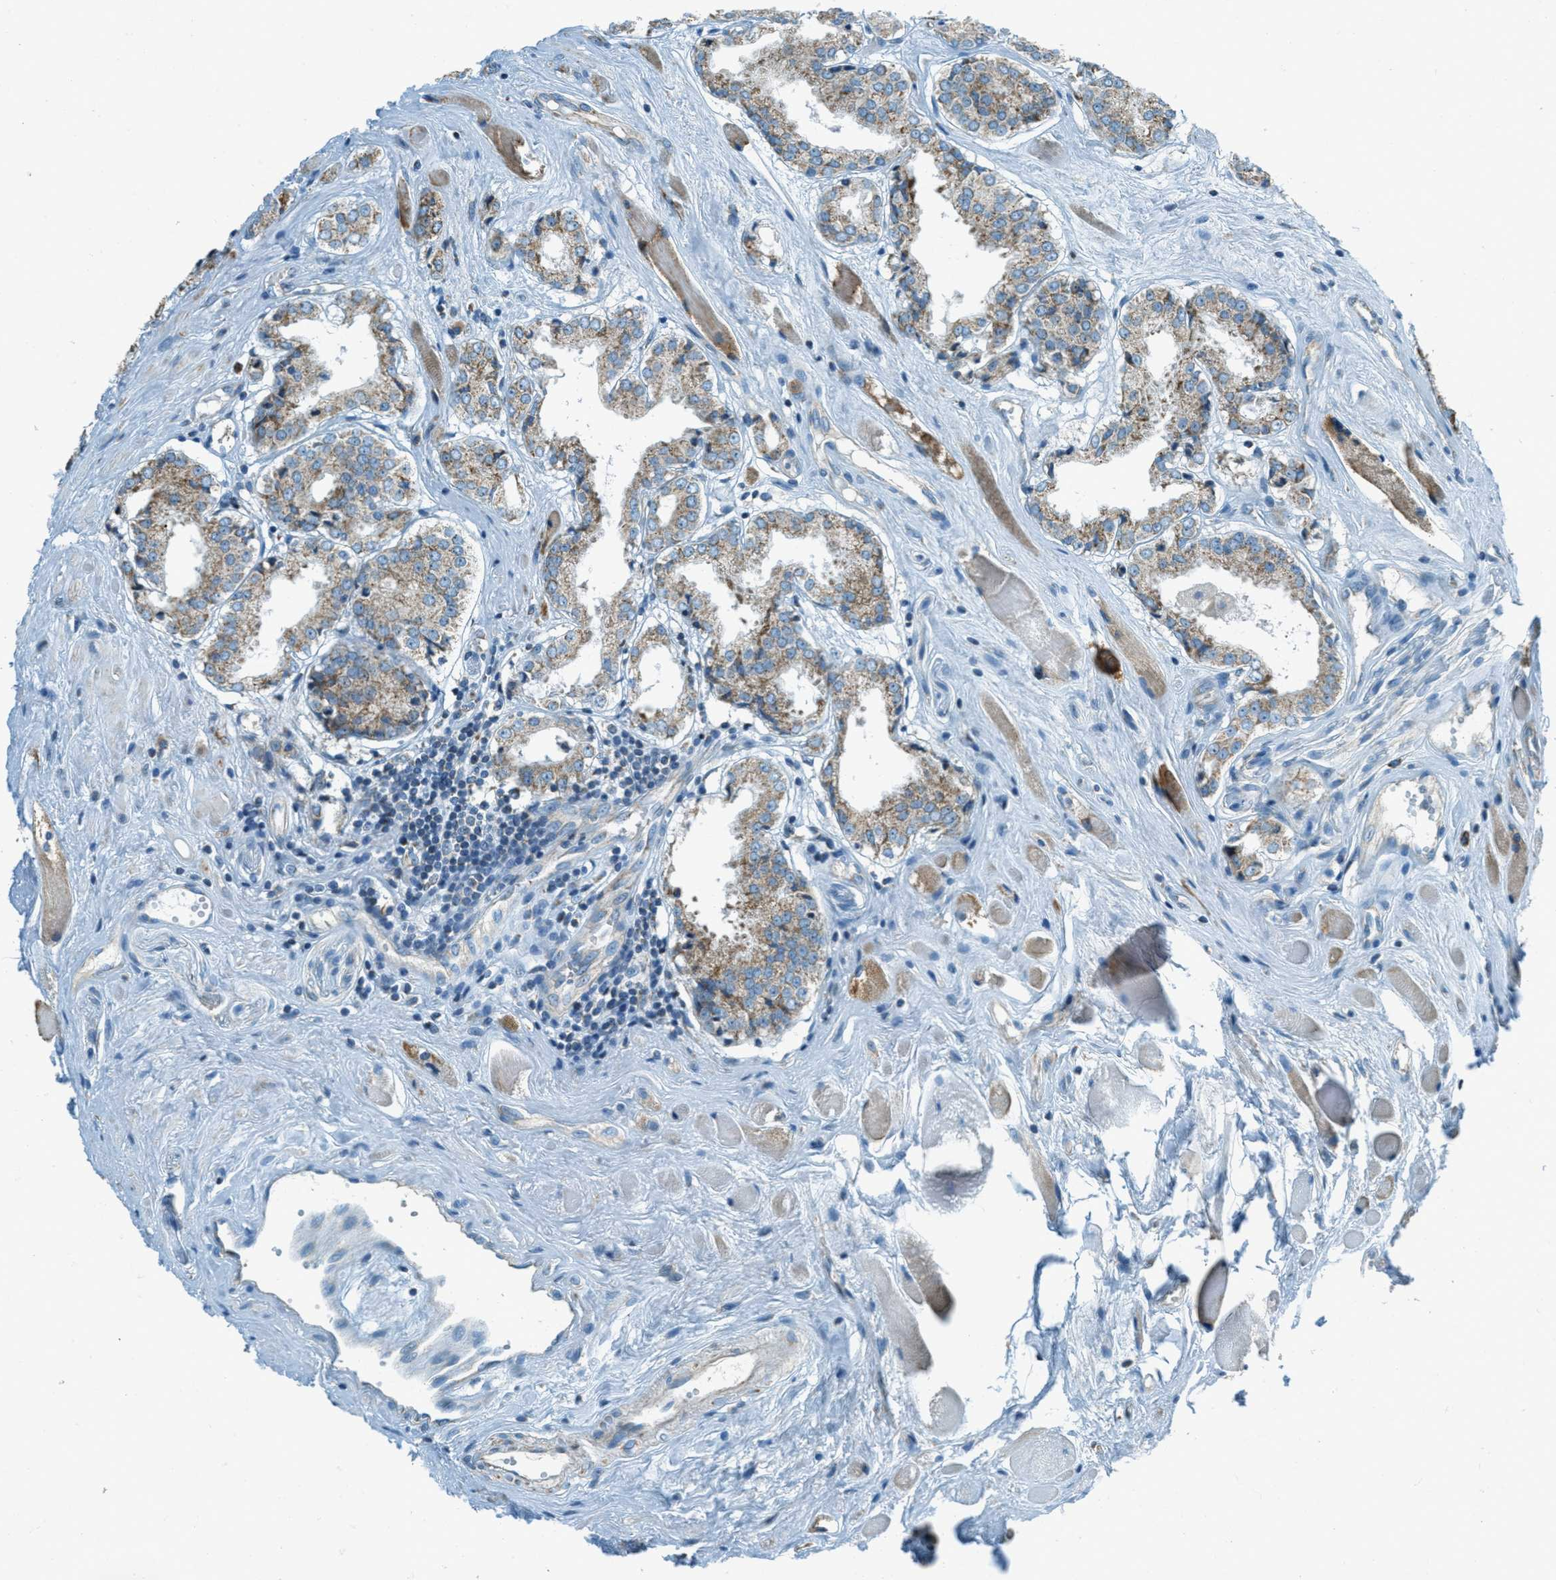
{"staining": {"intensity": "weak", "quantity": "25%-75%", "location": "cytoplasmic/membranous"}, "tissue": "prostate cancer", "cell_type": "Tumor cells", "image_type": "cancer", "snomed": [{"axis": "morphology", "description": "Adenocarcinoma, Low grade"}, {"axis": "topography", "description": "Prostate"}], "caption": "Protein staining demonstrates weak cytoplasmic/membranous positivity in approximately 25%-75% of tumor cells in prostate cancer.", "gene": "CHST15", "patient": {"sex": "male", "age": 57}}